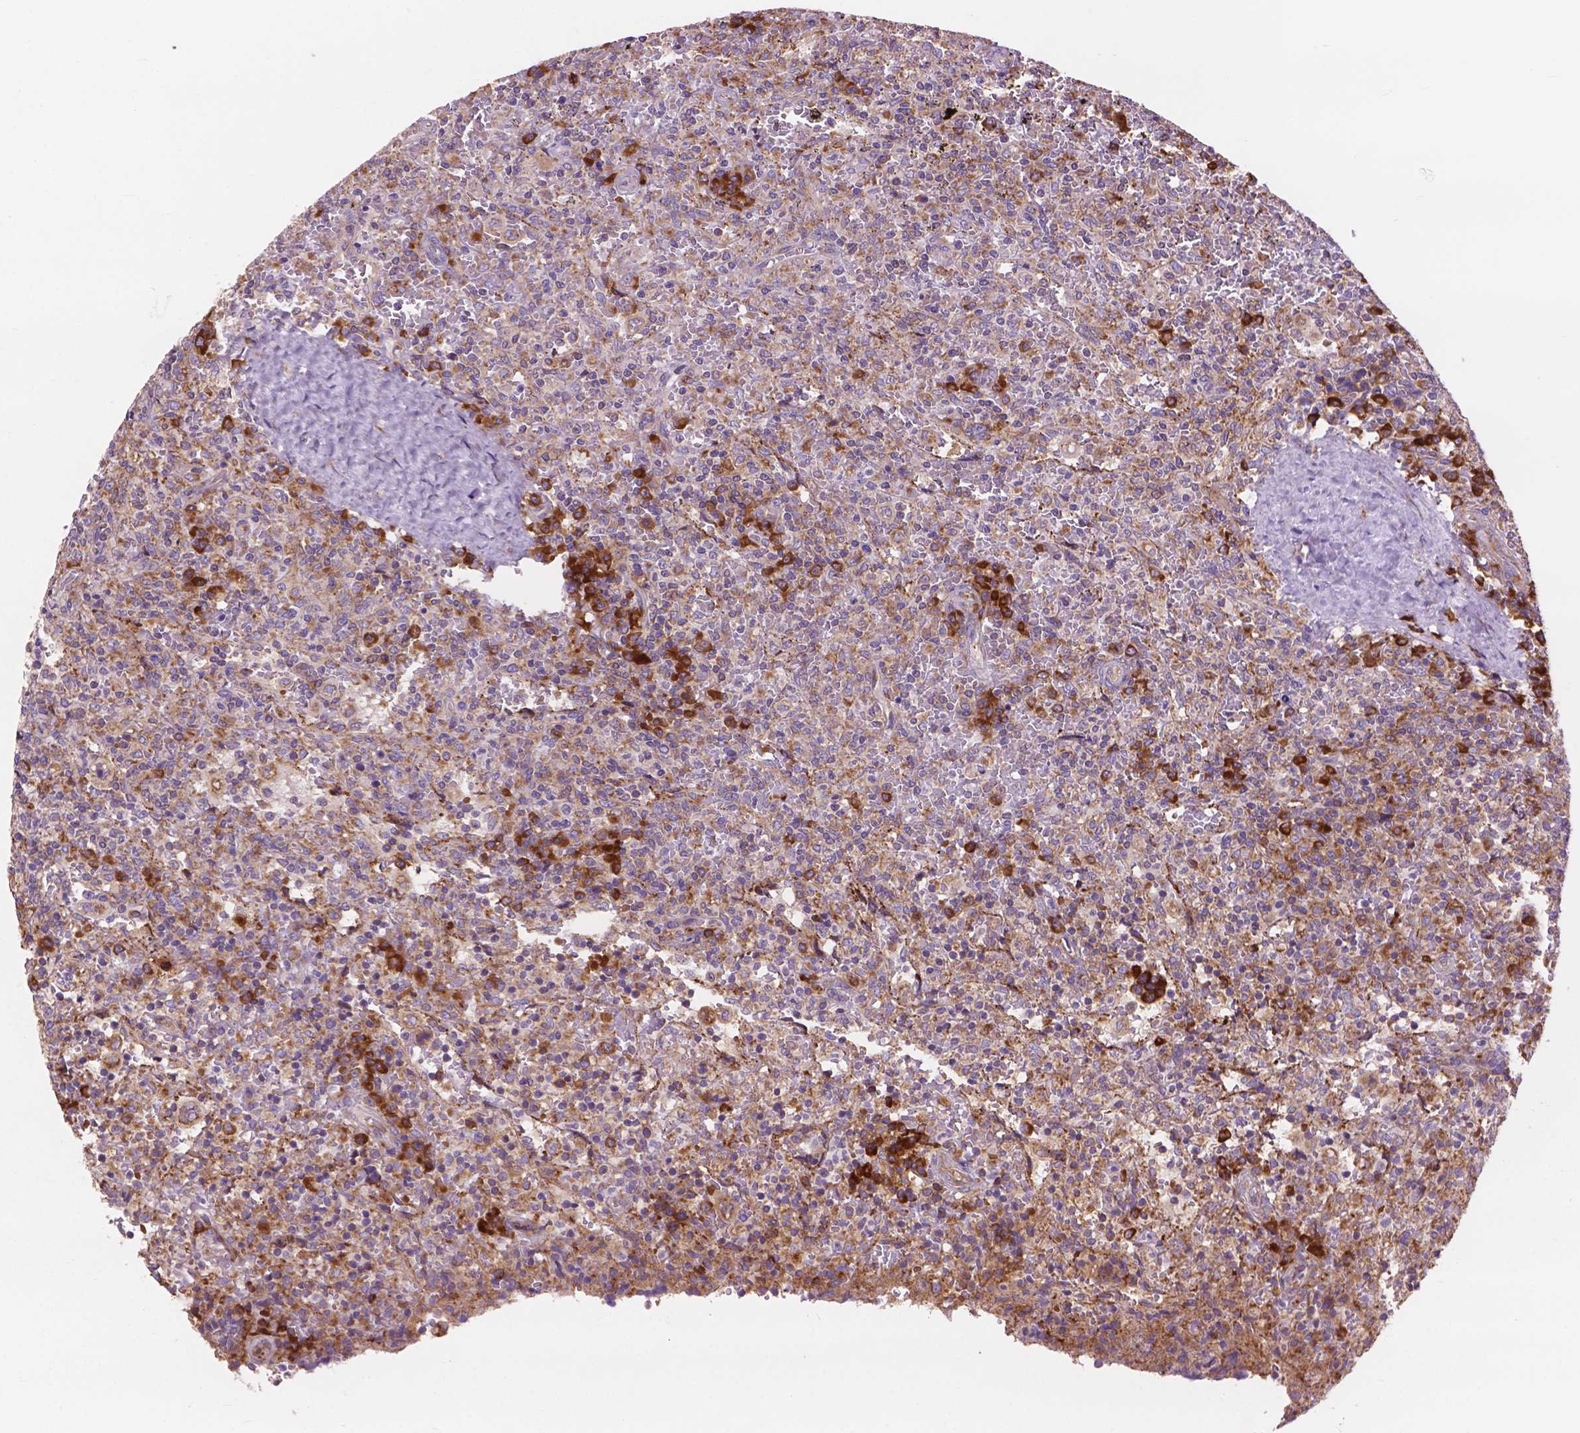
{"staining": {"intensity": "moderate", "quantity": ">75%", "location": "cytoplasmic/membranous"}, "tissue": "lymphoma", "cell_type": "Tumor cells", "image_type": "cancer", "snomed": [{"axis": "morphology", "description": "Malignant lymphoma, non-Hodgkin's type, Low grade"}, {"axis": "topography", "description": "Spleen"}], "caption": "Brown immunohistochemical staining in human low-grade malignant lymphoma, non-Hodgkin's type displays moderate cytoplasmic/membranous positivity in approximately >75% of tumor cells.", "gene": "RPL37A", "patient": {"sex": "male", "age": 62}}